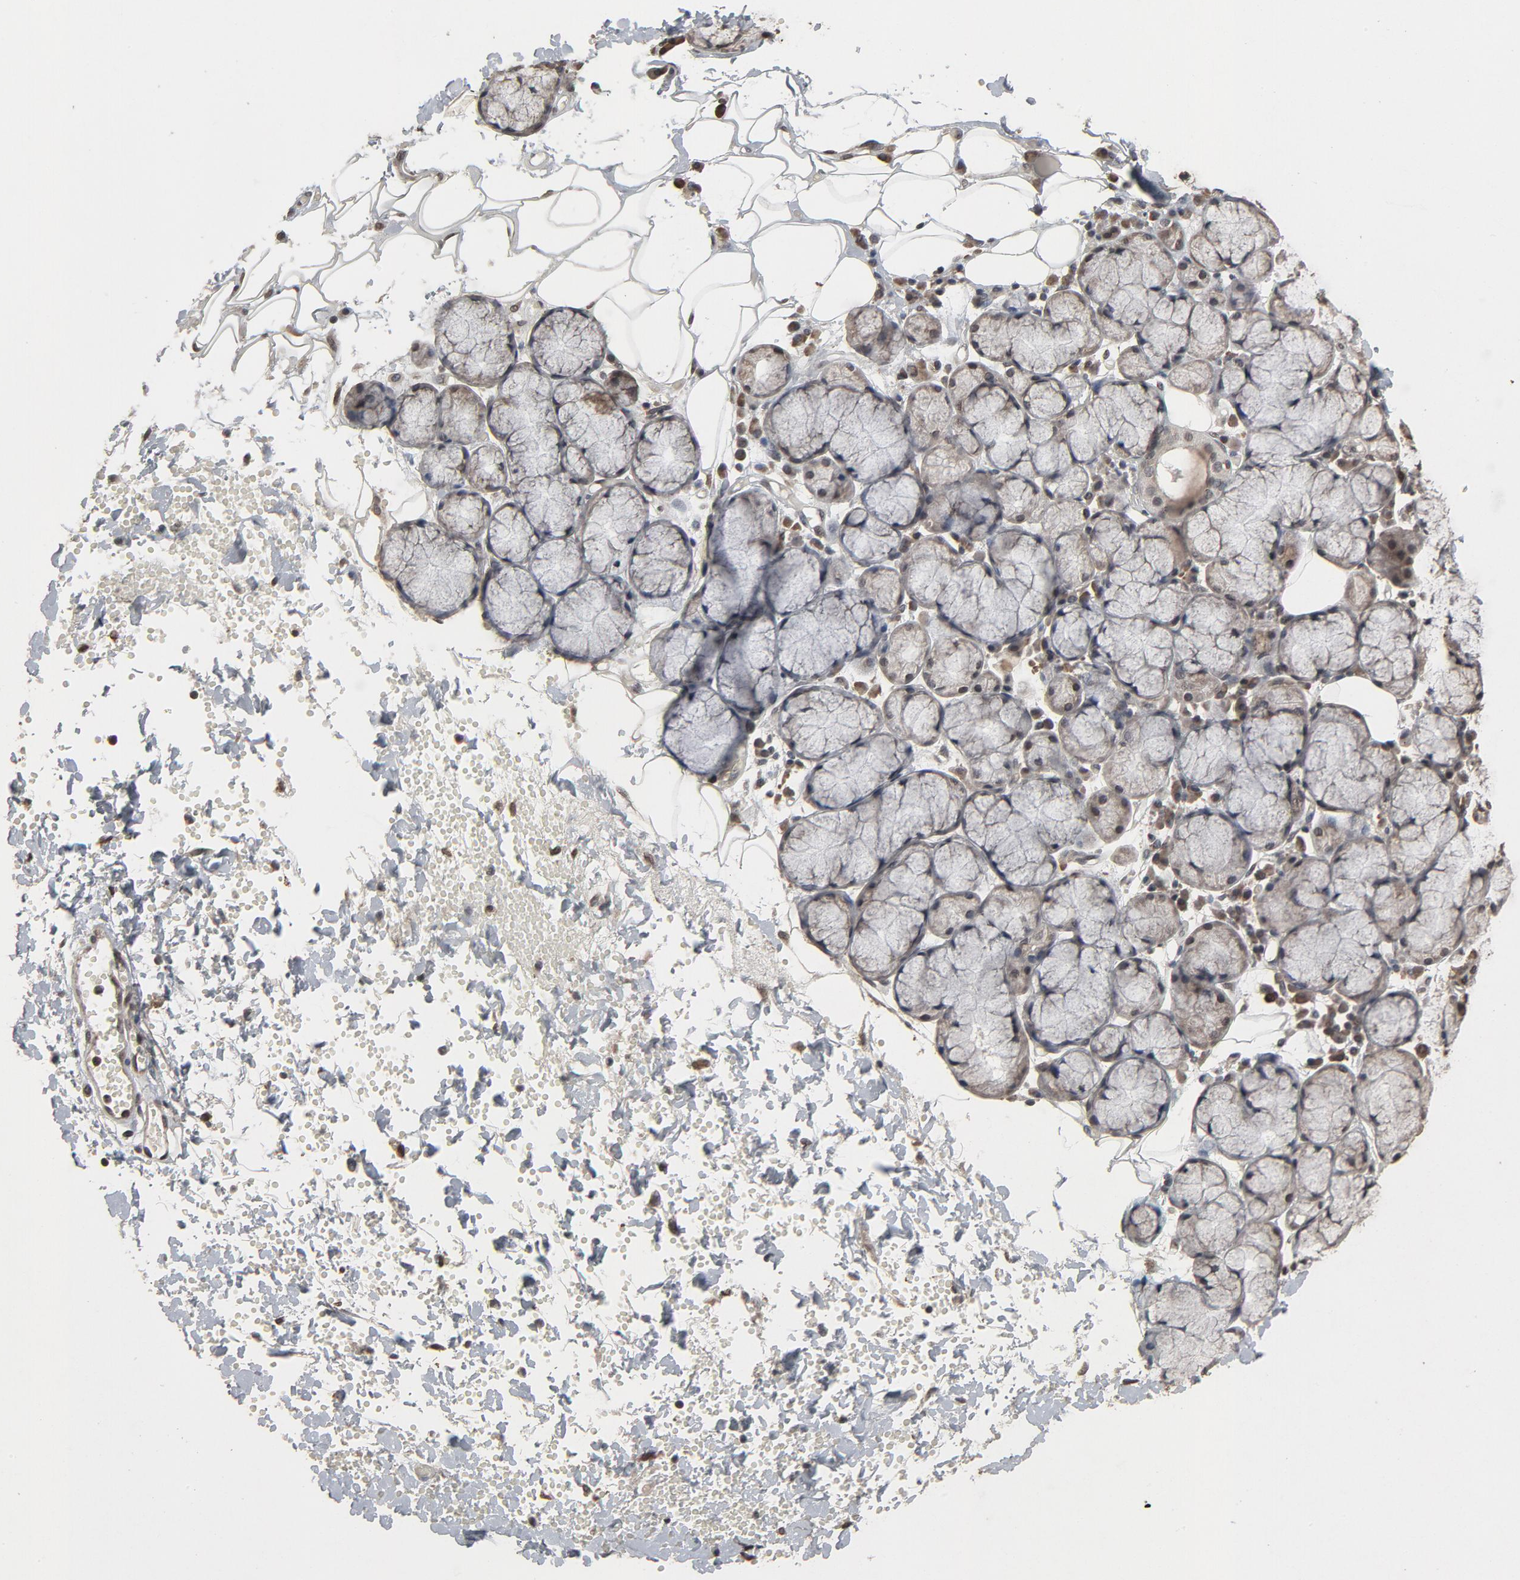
{"staining": {"intensity": "weak", "quantity": "<25%", "location": "cytoplasmic/membranous,nuclear"}, "tissue": "salivary gland", "cell_type": "Glandular cells", "image_type": "normal", "snomed": [{"axis": "morphology", "description": "Normal tissue, NOS"}, {"axis": "topography", "description": "Skeletal muscle"}, {"axis": "topography", "description": "Oral tissue"}, {"axis": "topography", "description": "Salivary gland"}, {"axis": "topography", "description": "Peripheral nerve tissue"}], "caption": "IHC of normal human salivary gland displays no staining in glandular cells. (DAB (3,3'-diaminobenzidine) immunohistochemistry visualized using brightfield microscopy, high magnification).", "gene": "POM121", "patient": {"sex": "male", "age": 54}}